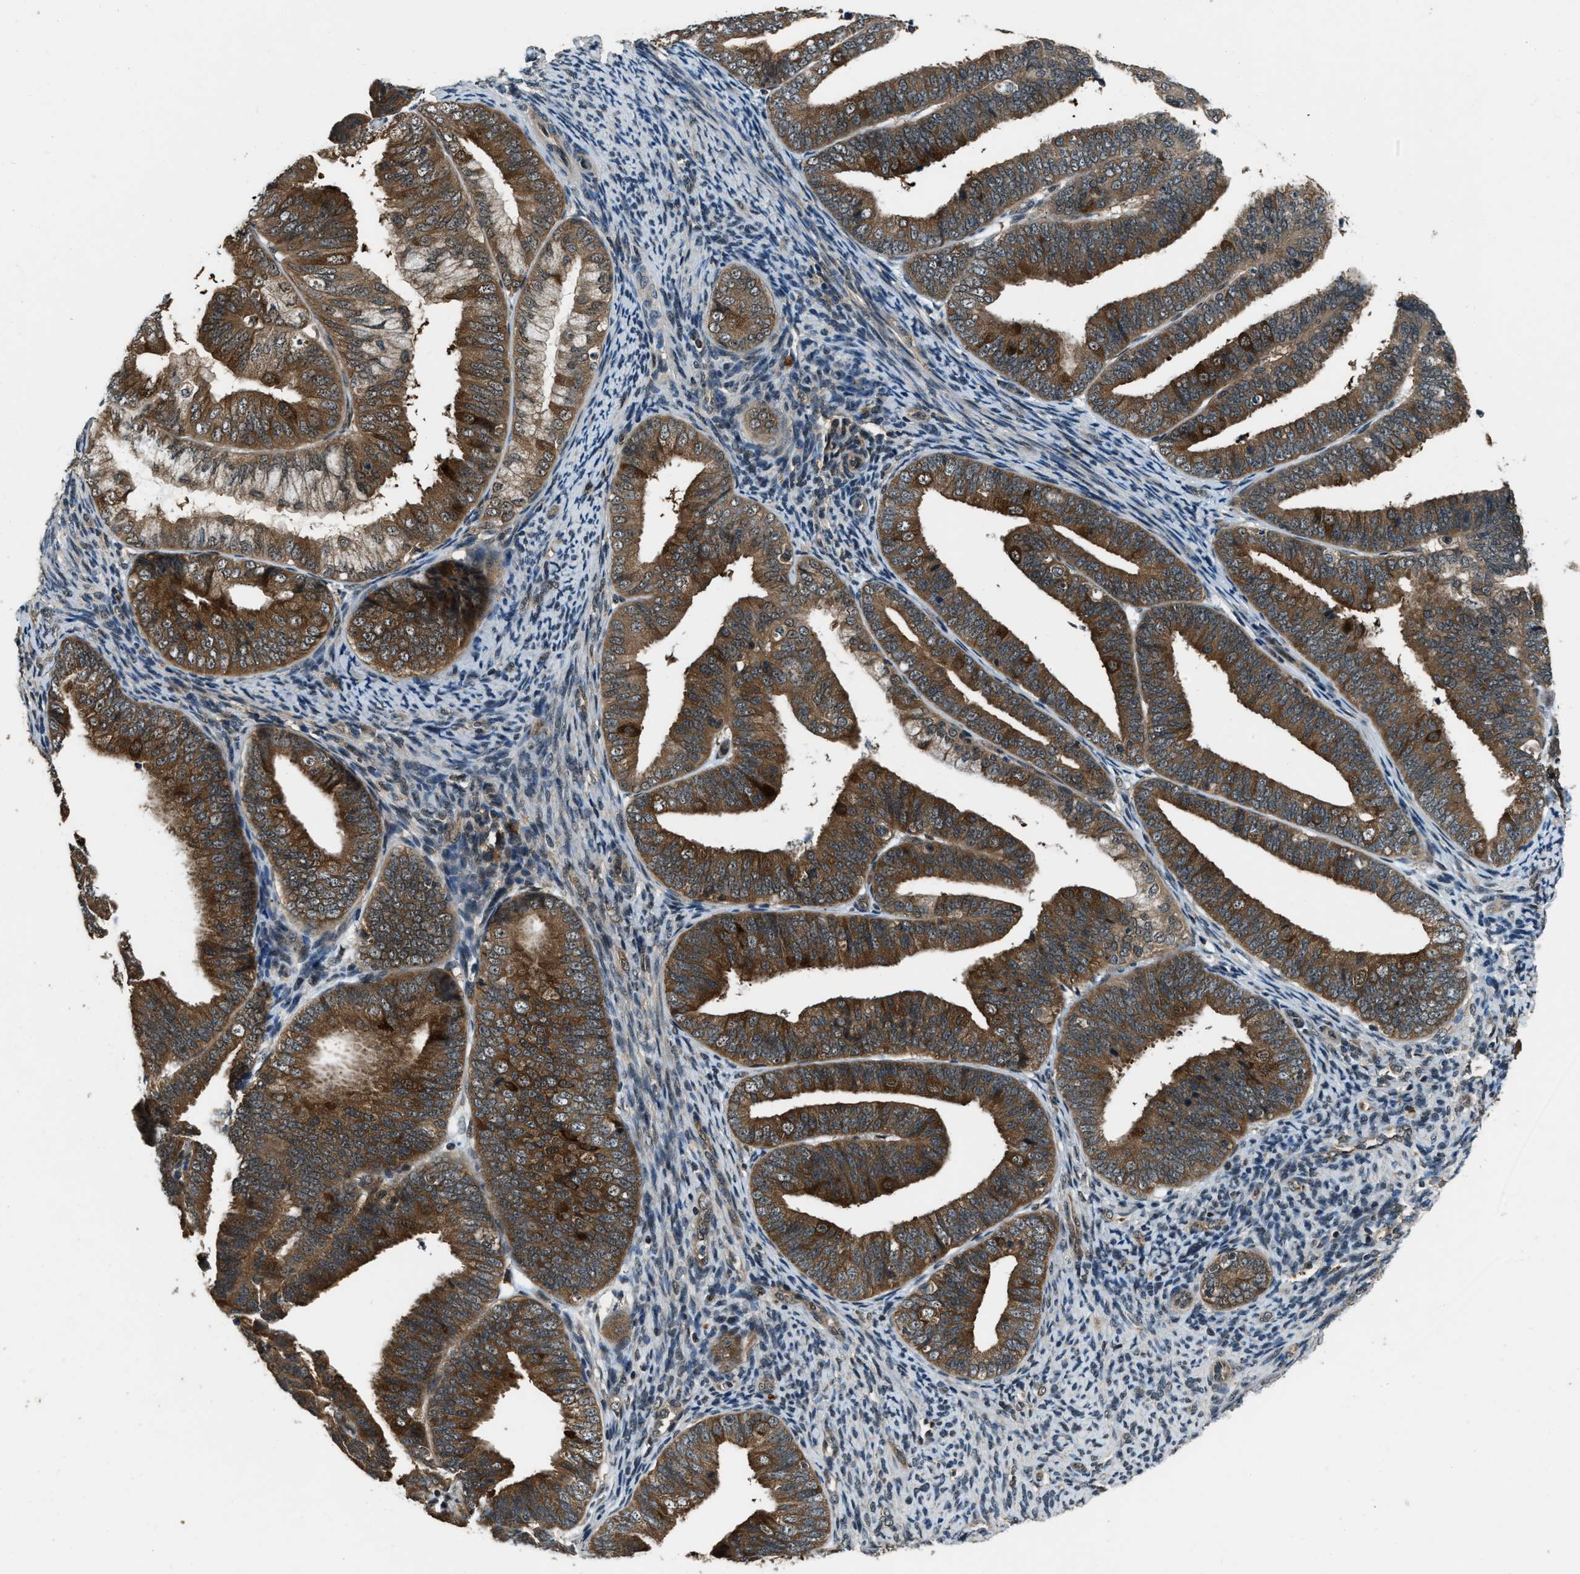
{"staining": {"intensity": "strong", "quantity": ">75%", "location": "cytoplasmic/membranous"}, "tissue": "endometrial cancer", "cell_type": "Tumor cells", "image_type": "cancer", "snomed": [{"axis": "morphology", "description": "Adenocarcinoma, NOS"}, {"axis": "topography", "description": "Endometrium"}], "caption": "IHC image of human adenocarcinoma (endometrial) stained for a protein (brown), which displays high levels of strong cytoplasmic/membranous positivity in about >75% of tumor cells.", "gene": "NUDCD3", "patient": {"sex": "female", "age": 63}}